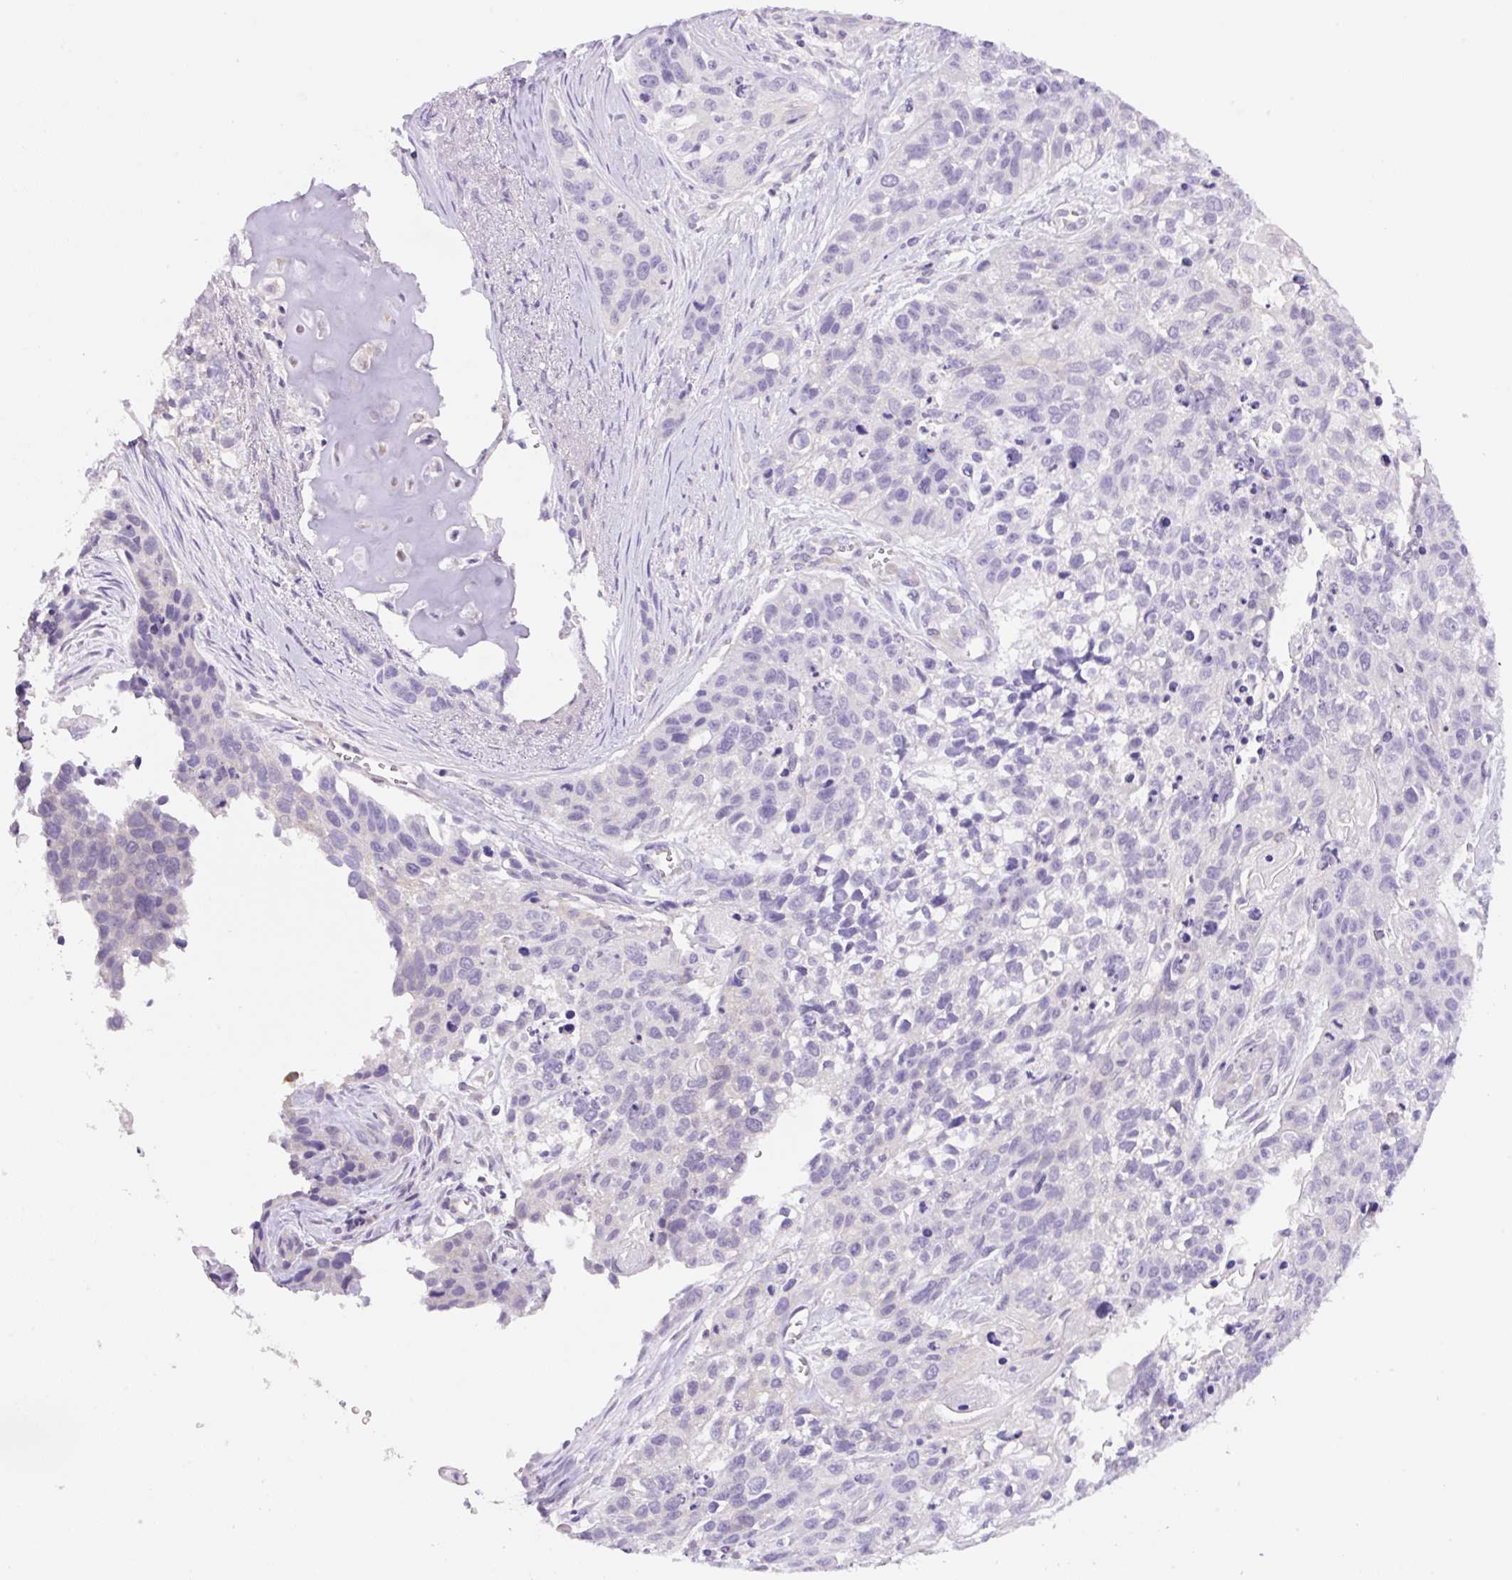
{"staining": {"intensity": "negative", "quantity": "none", "location": "none"}, "tissue": "lung cancer", "cell_type": "Tumor cells", "image_type": "cancer", "snomed": [{"axis": "morphology", "description": "Squamous cell carcinoma, NOS"}, {"axis": "topography", "description": "Lung"}], "caption": "Human lung cancer stained for a protein using IHC shows no staining in tumor cells.", "gene": "CAMK2B", "patient": {"sex": "male", "age": 74}}